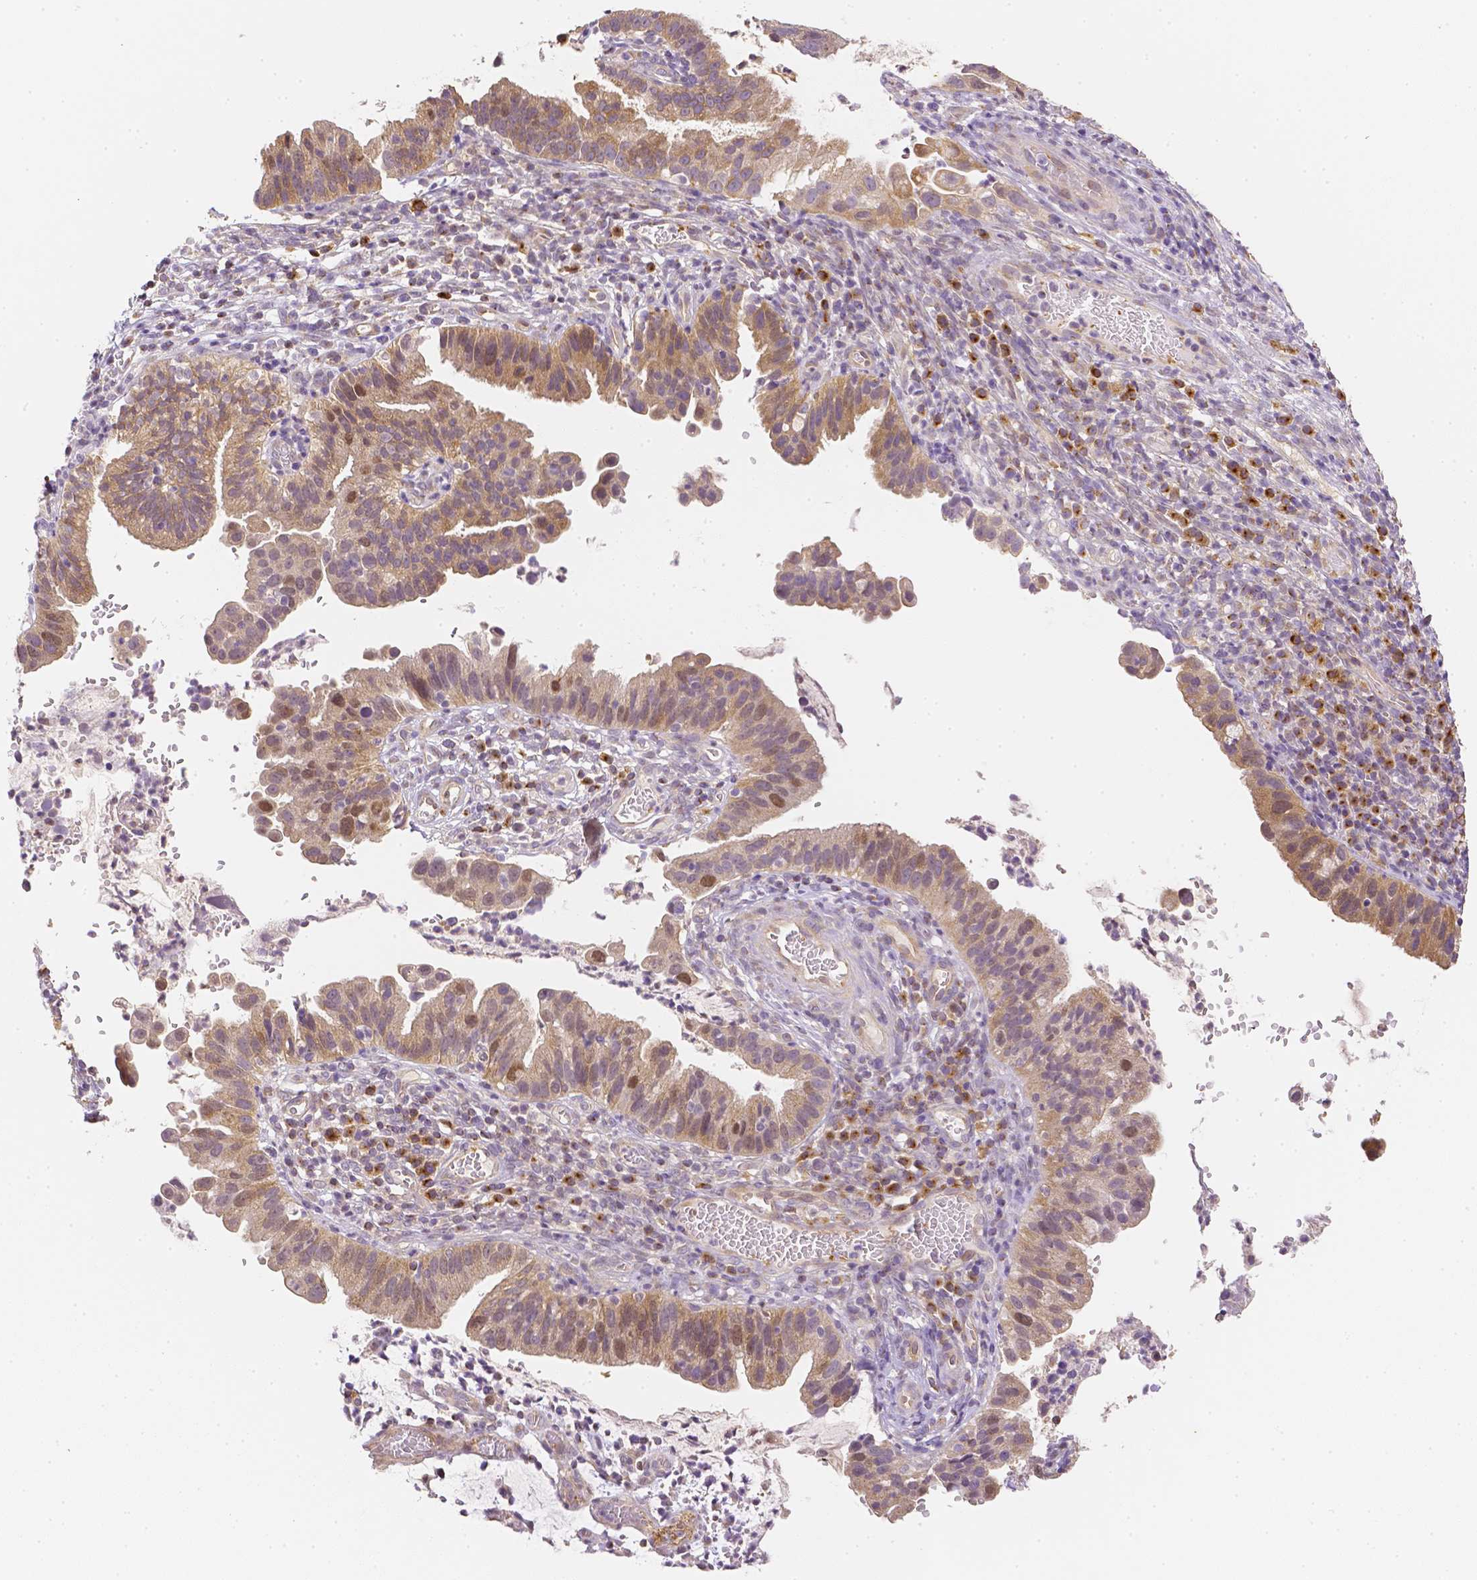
{"staining": {"intensity": "weak", "quantity": ">75%", "location": "cytoplasmic/membranous,nuclear"}, "tissue": "cervical cancer", "cell_type": "Tumor cells", "image_type": "cancer", "snomed": [{"axis": "morphology", "description": "Adenocarcinoma, NOS"}, {"axis": "topography", "description": "Cervix"}], "caption": "Human adenocarcinoma (cervical) stained with a brown dye displays weak cytoplasmic/membranous and nuclear positive positivity in about >75% of tumor cells.", "gene": "C10orf67", "patient": {"sex": "female", "age": 34}}